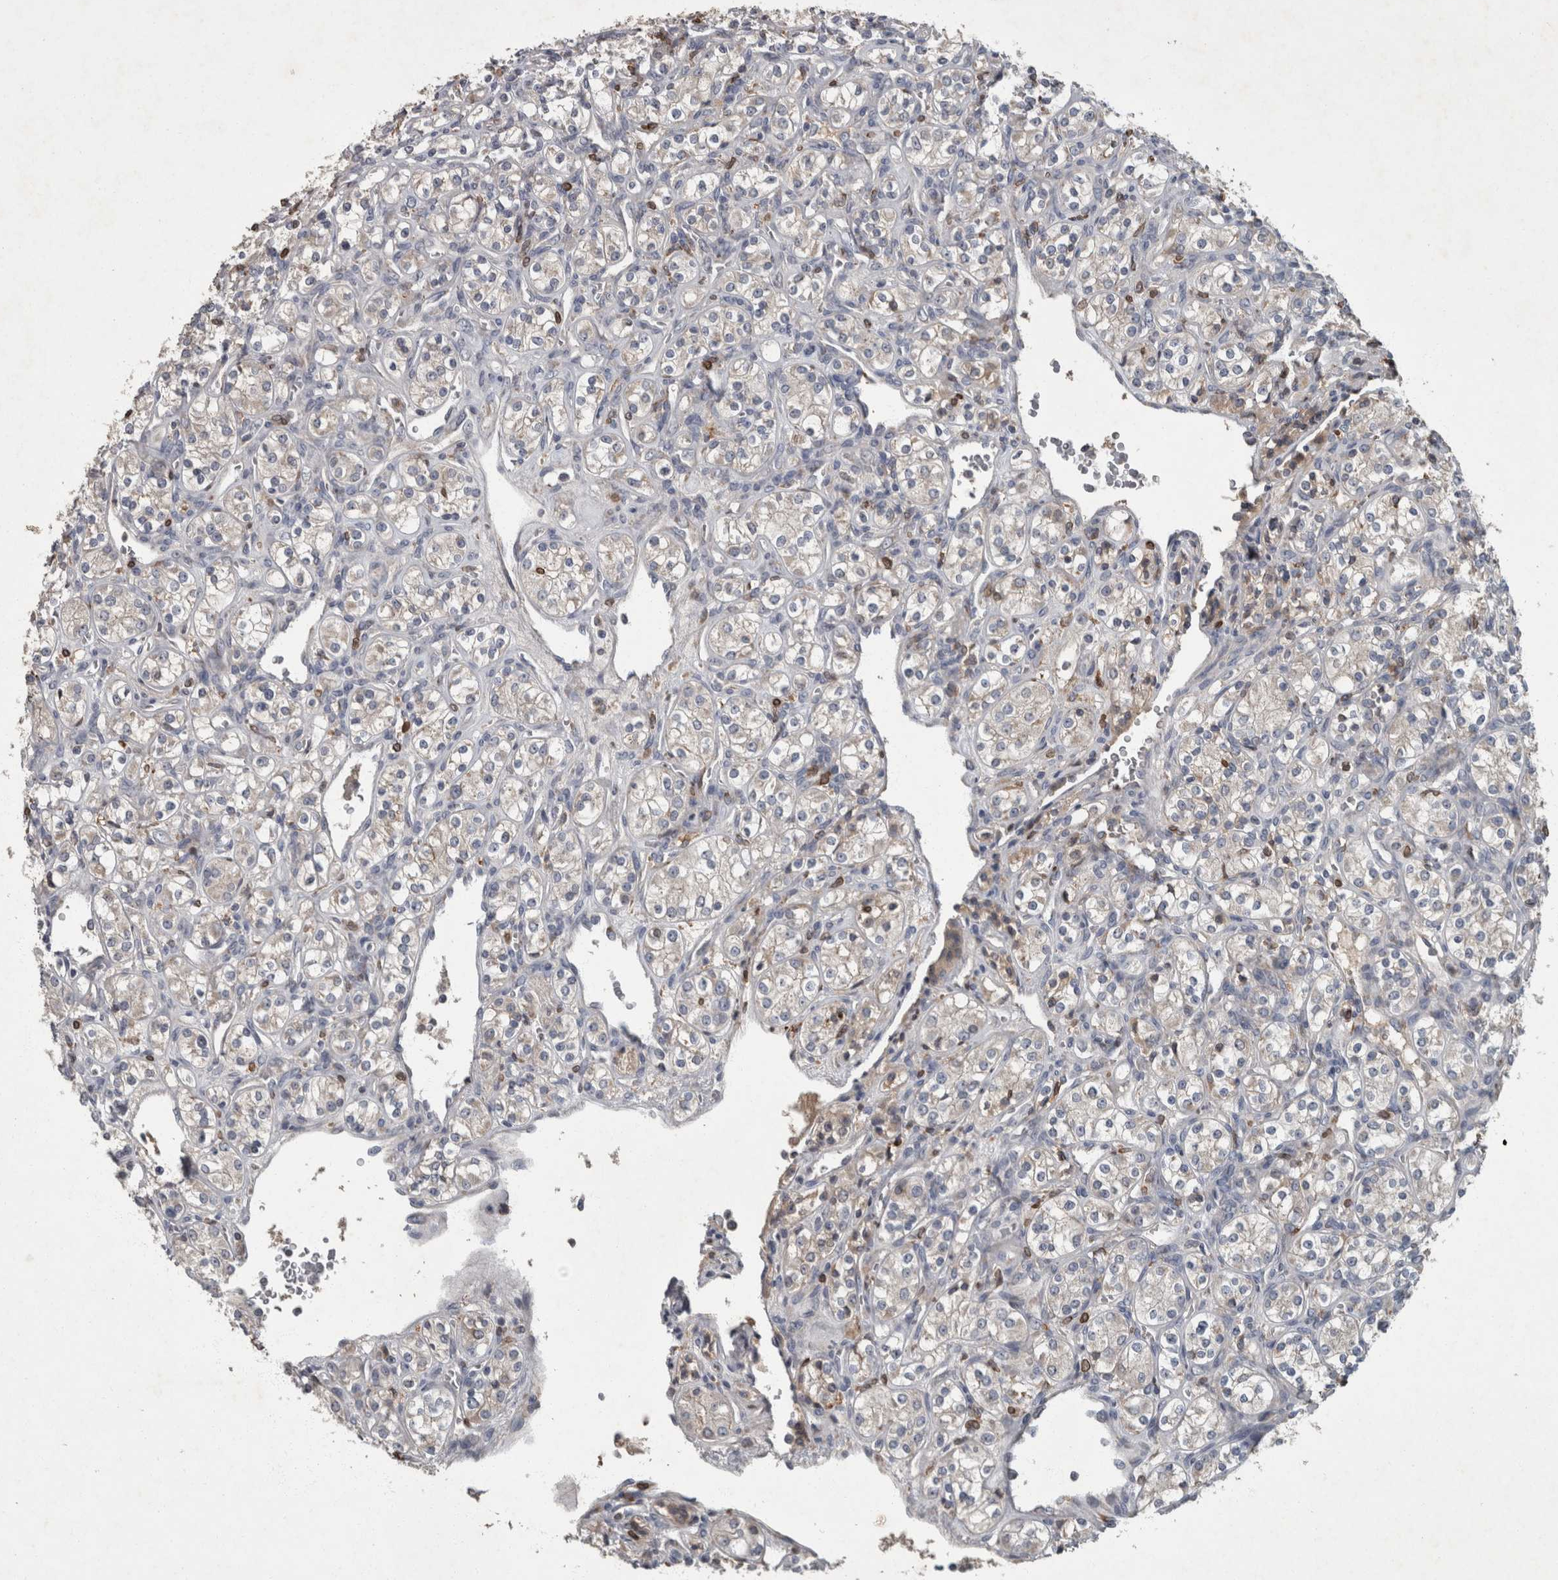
{"staining": {"intensity": "negative", "quantity": "none", "location": "none"}, "tissue": "renal cancer", "cell_type": "Tumor cells", "image_type": "cancer", "snomed": [{"axis": "morphology", "description": "Adenocarcinoma, NOS"}, {"axis": "topography", "description": "Kidney"}], "caption": "The immunohistochemistry photomicrograph has no significant staining in tumor cells of adenocarcinoma (renal) tissue.", "gene": "PPP1R3C", "patient": {"sex": "male", "age": 77}}